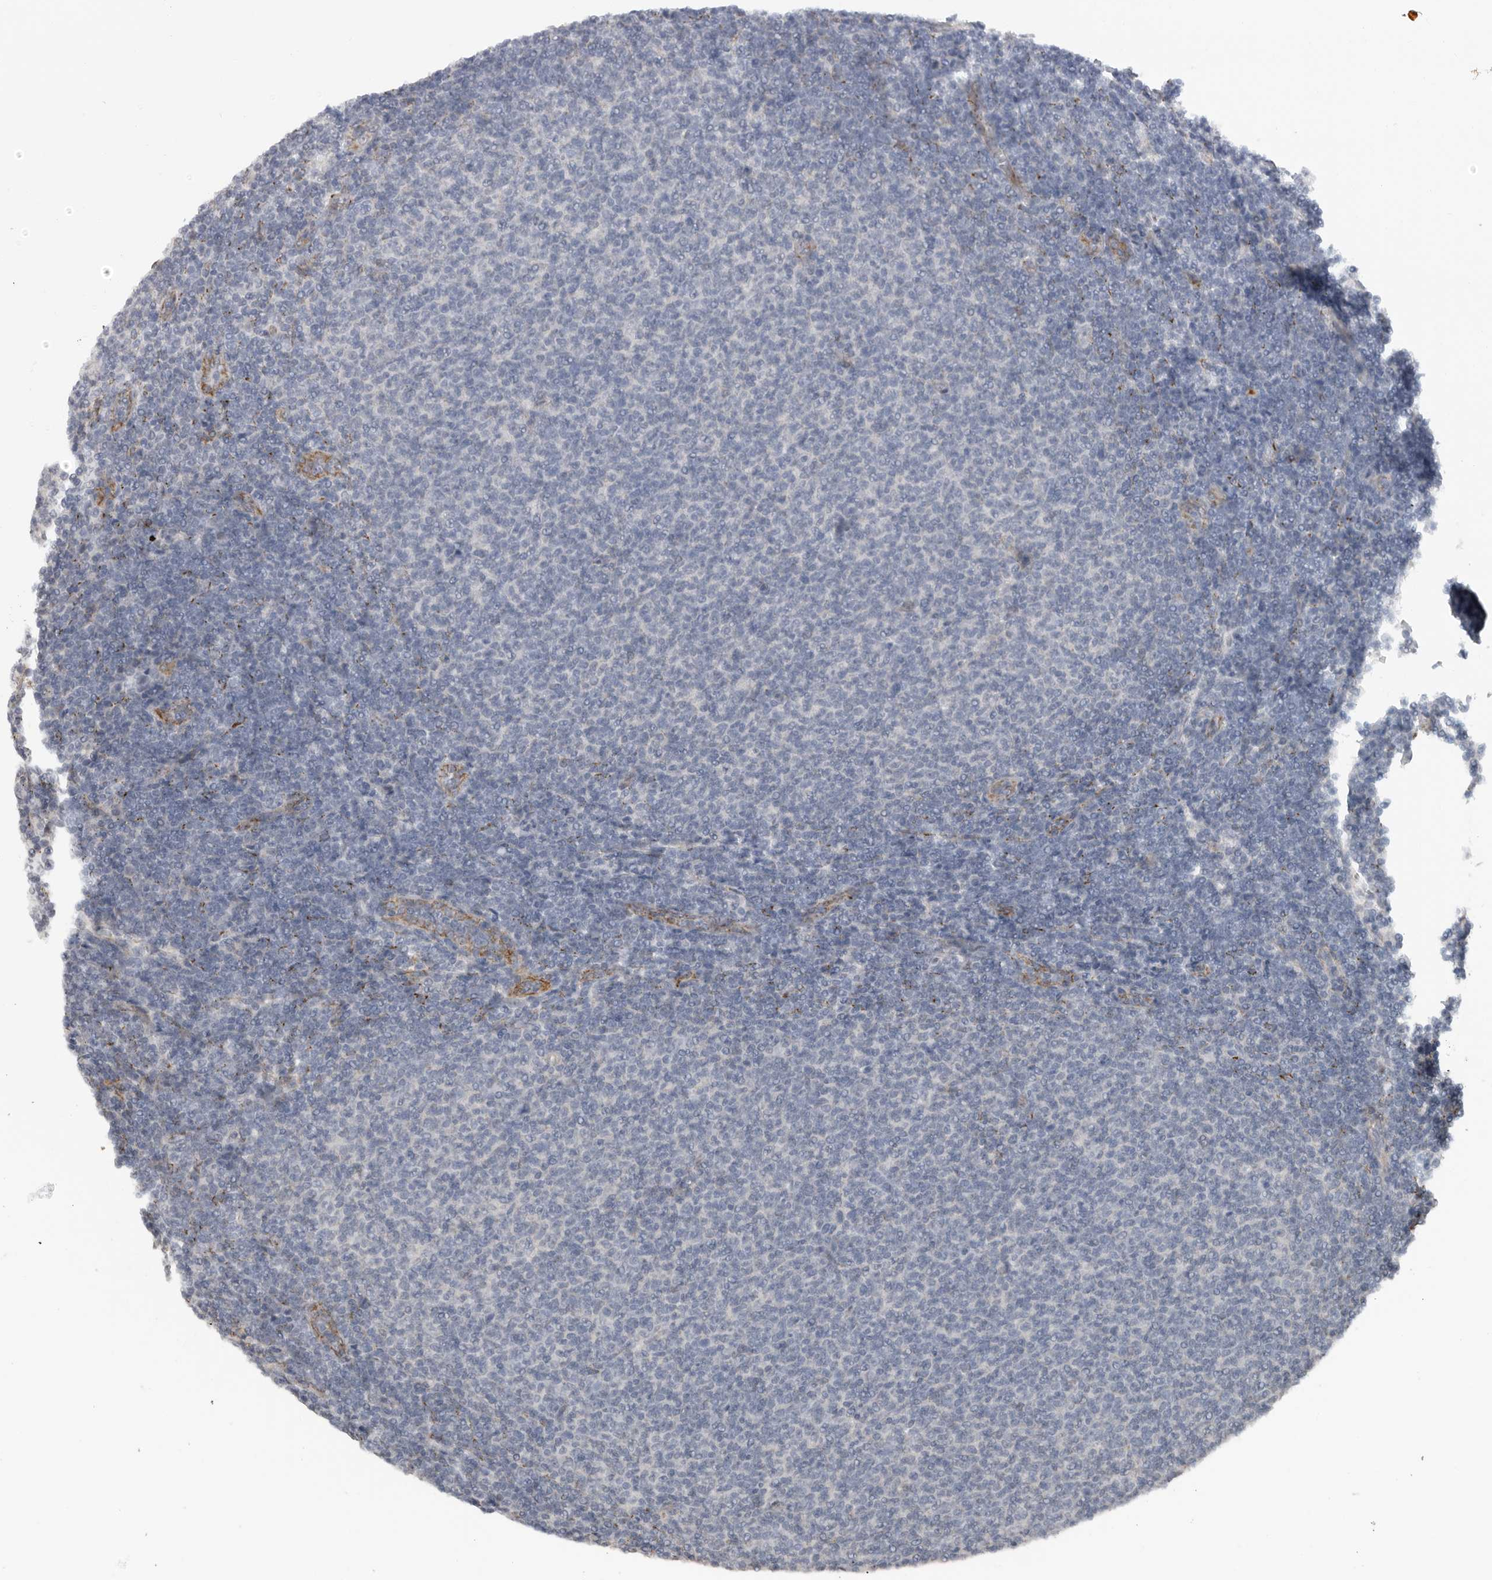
{"staining": {"intensity": "negative", "quantity": "none", "location": "none"}, "tissue": "lymphoma", "cell_type": "Tumor cells", "image_type": "cancer", "snomed": [{"axis": "morphology", "description": "Malignant lymphoma, non-Hodgkin's type, Low grade"}, {"axis": "topography", "description": "Lymph node"}], "caption": "Histopathology image shows no significant protein expression in tumor cells of lymphoma.", "gene": "DYRK2", "patient": {"sex": "male", "age": 66}}